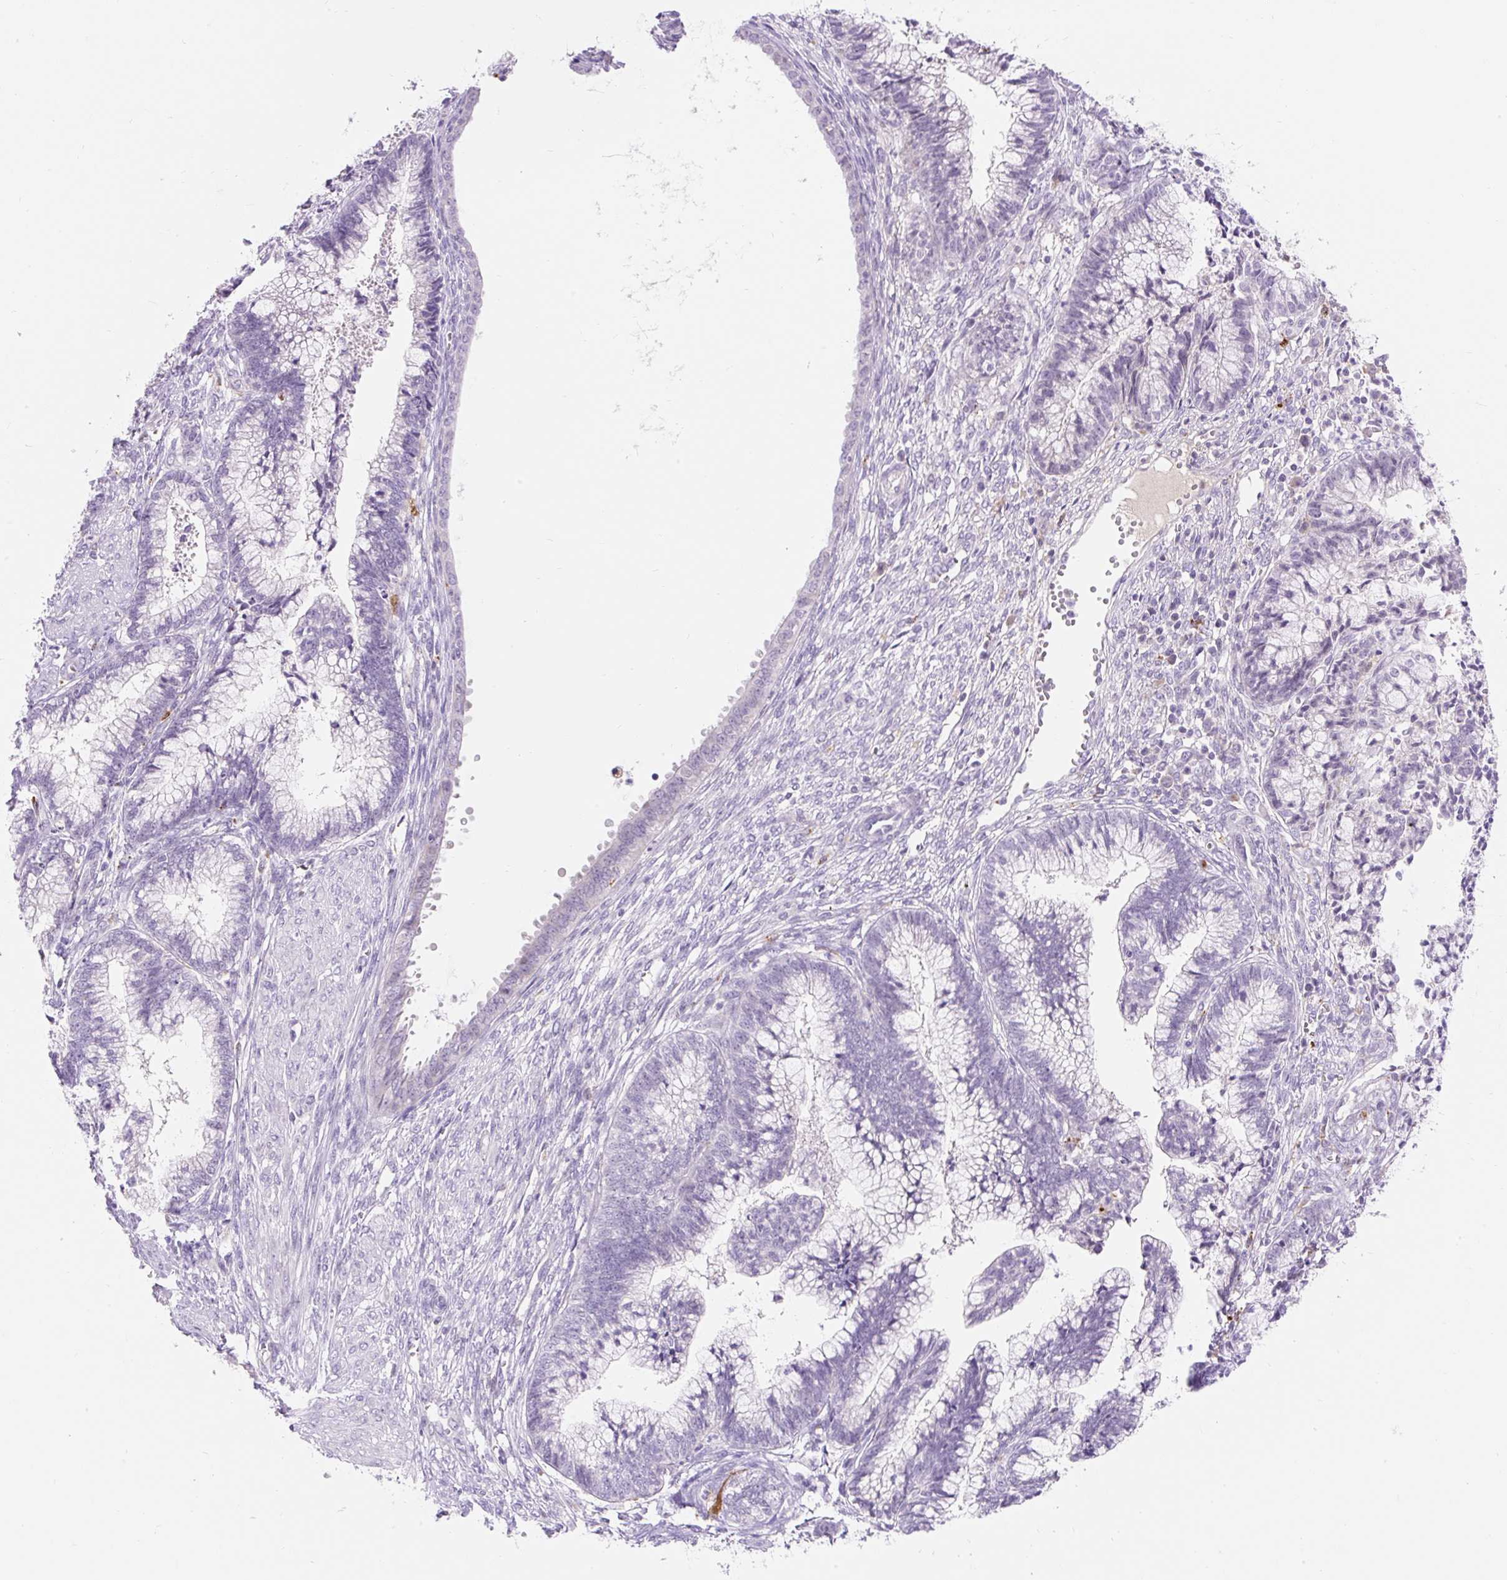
{"staining": {"intensity": "negative", "quantity": "none", "location": "none"}, "tissue": "cervical cancer", "cell_type": "Tumor cells", "image_type": "cancer", "snomed": [{"axis": "morphology", "description": "Adenocarcinoma, NOS"}, {"axis": "topography", "description": "Cervix"}], "caption": "This is an IHC photomicrograph of human cervical cancer (adenocarcinoma). There is no expression in tumor cells.", "gene": "TMEM150C", "patient": {"sex": "female", "age": 44}}